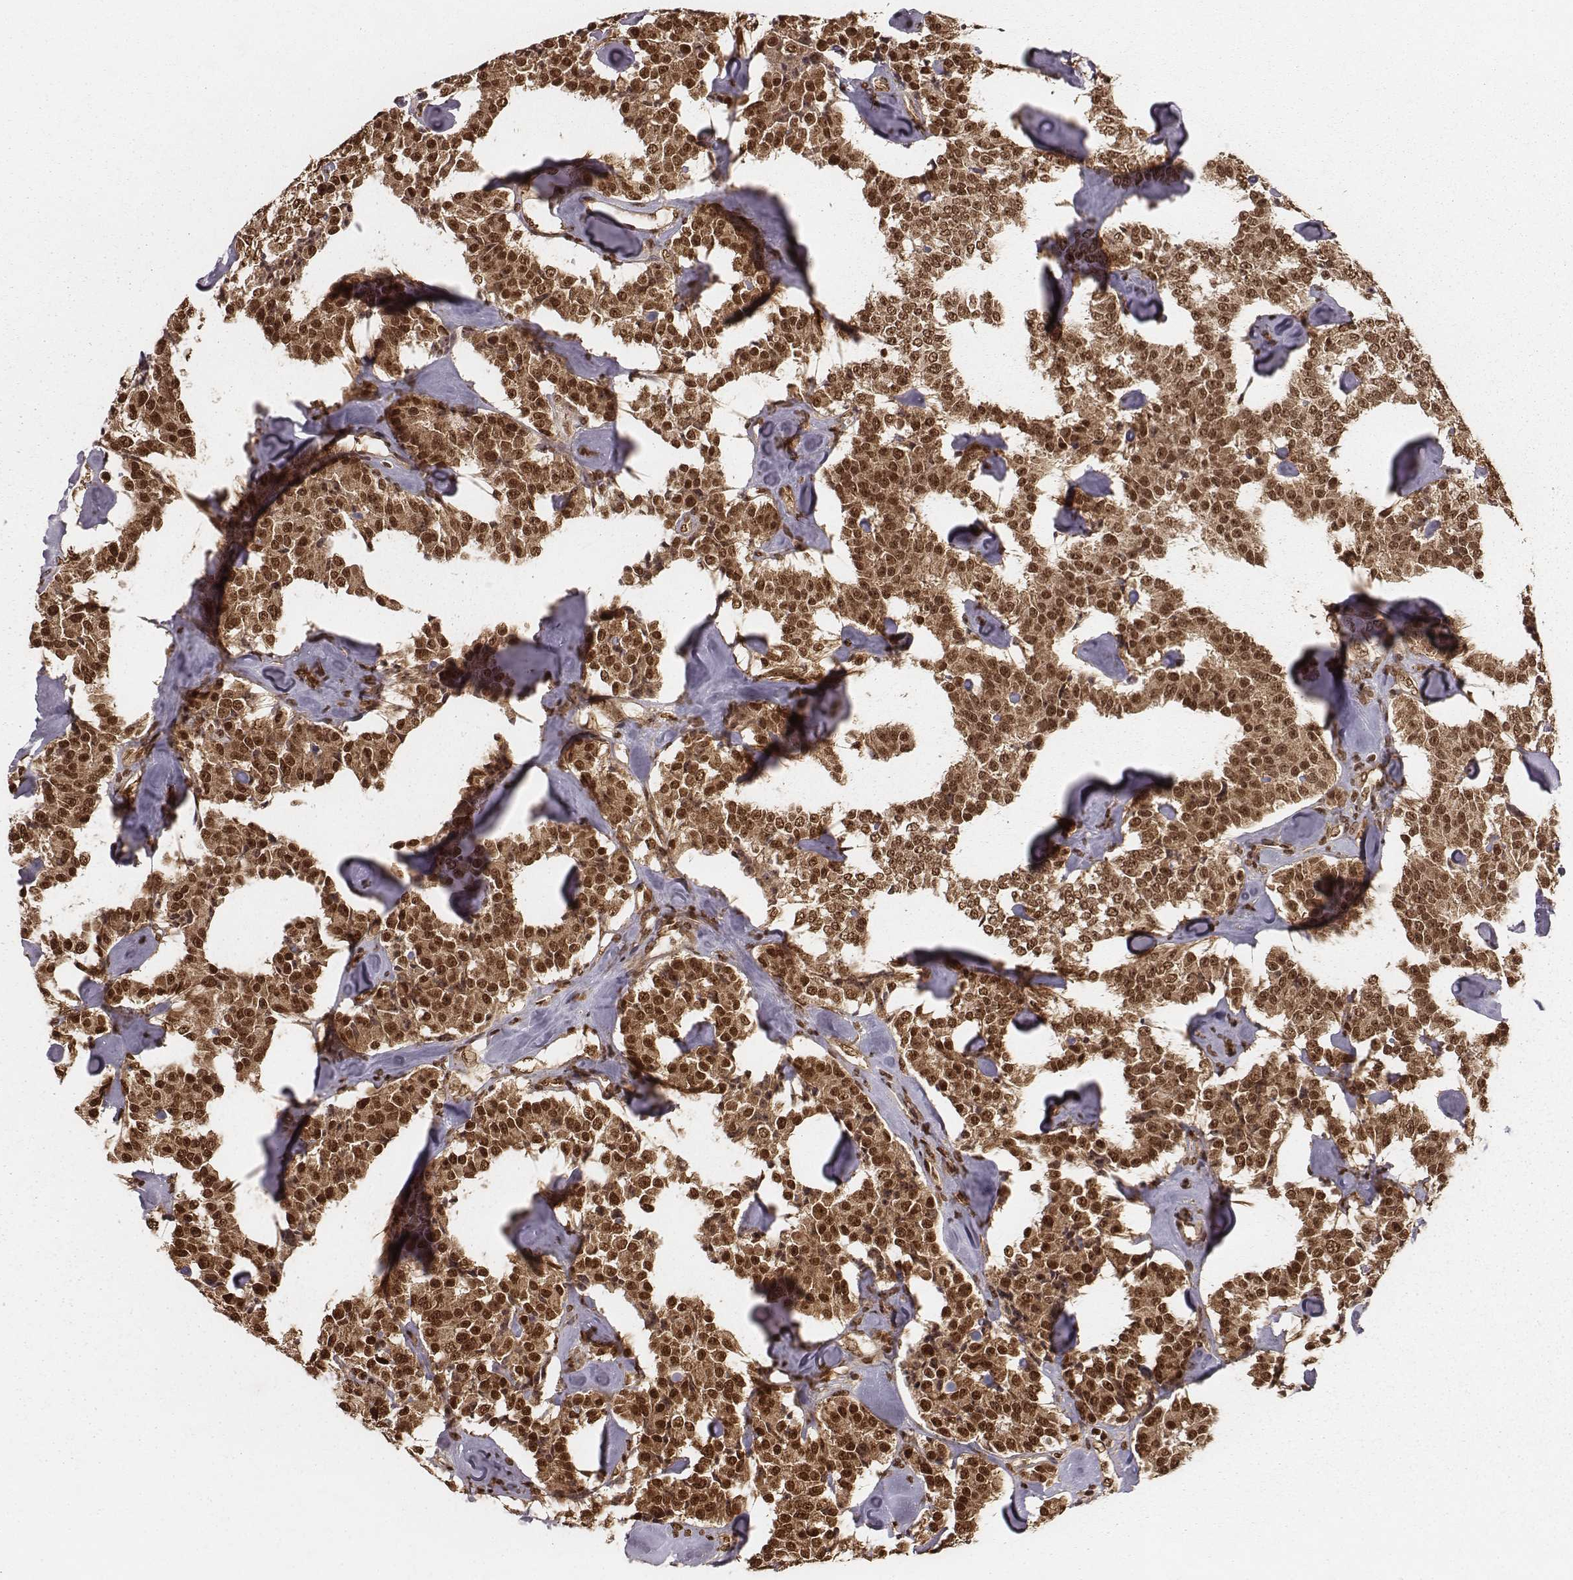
{"staining": {"intensity": "strong", "quantity": ">75%", "location": "cytoplasmic/membranous,nuclear"}, "tissue": "carcinoid", "cell_type": "Tumor cells", "image_type": "cancer", "snomed": [{"axis": "morphology", "description": "Carcinoid, malignant, NOS"}, {"axis": "topography", "description": "Pancreas"}], "caption": "Carcinoid stained with IHC shows strong cytoplasmic/membranous and nuclear expression in approximately >75% of tumor cells. (Brightfield microscopy of DAB IHC at high magnification).", "gene": "NFX1", "patient": {"sex": "male", "age": 41}}